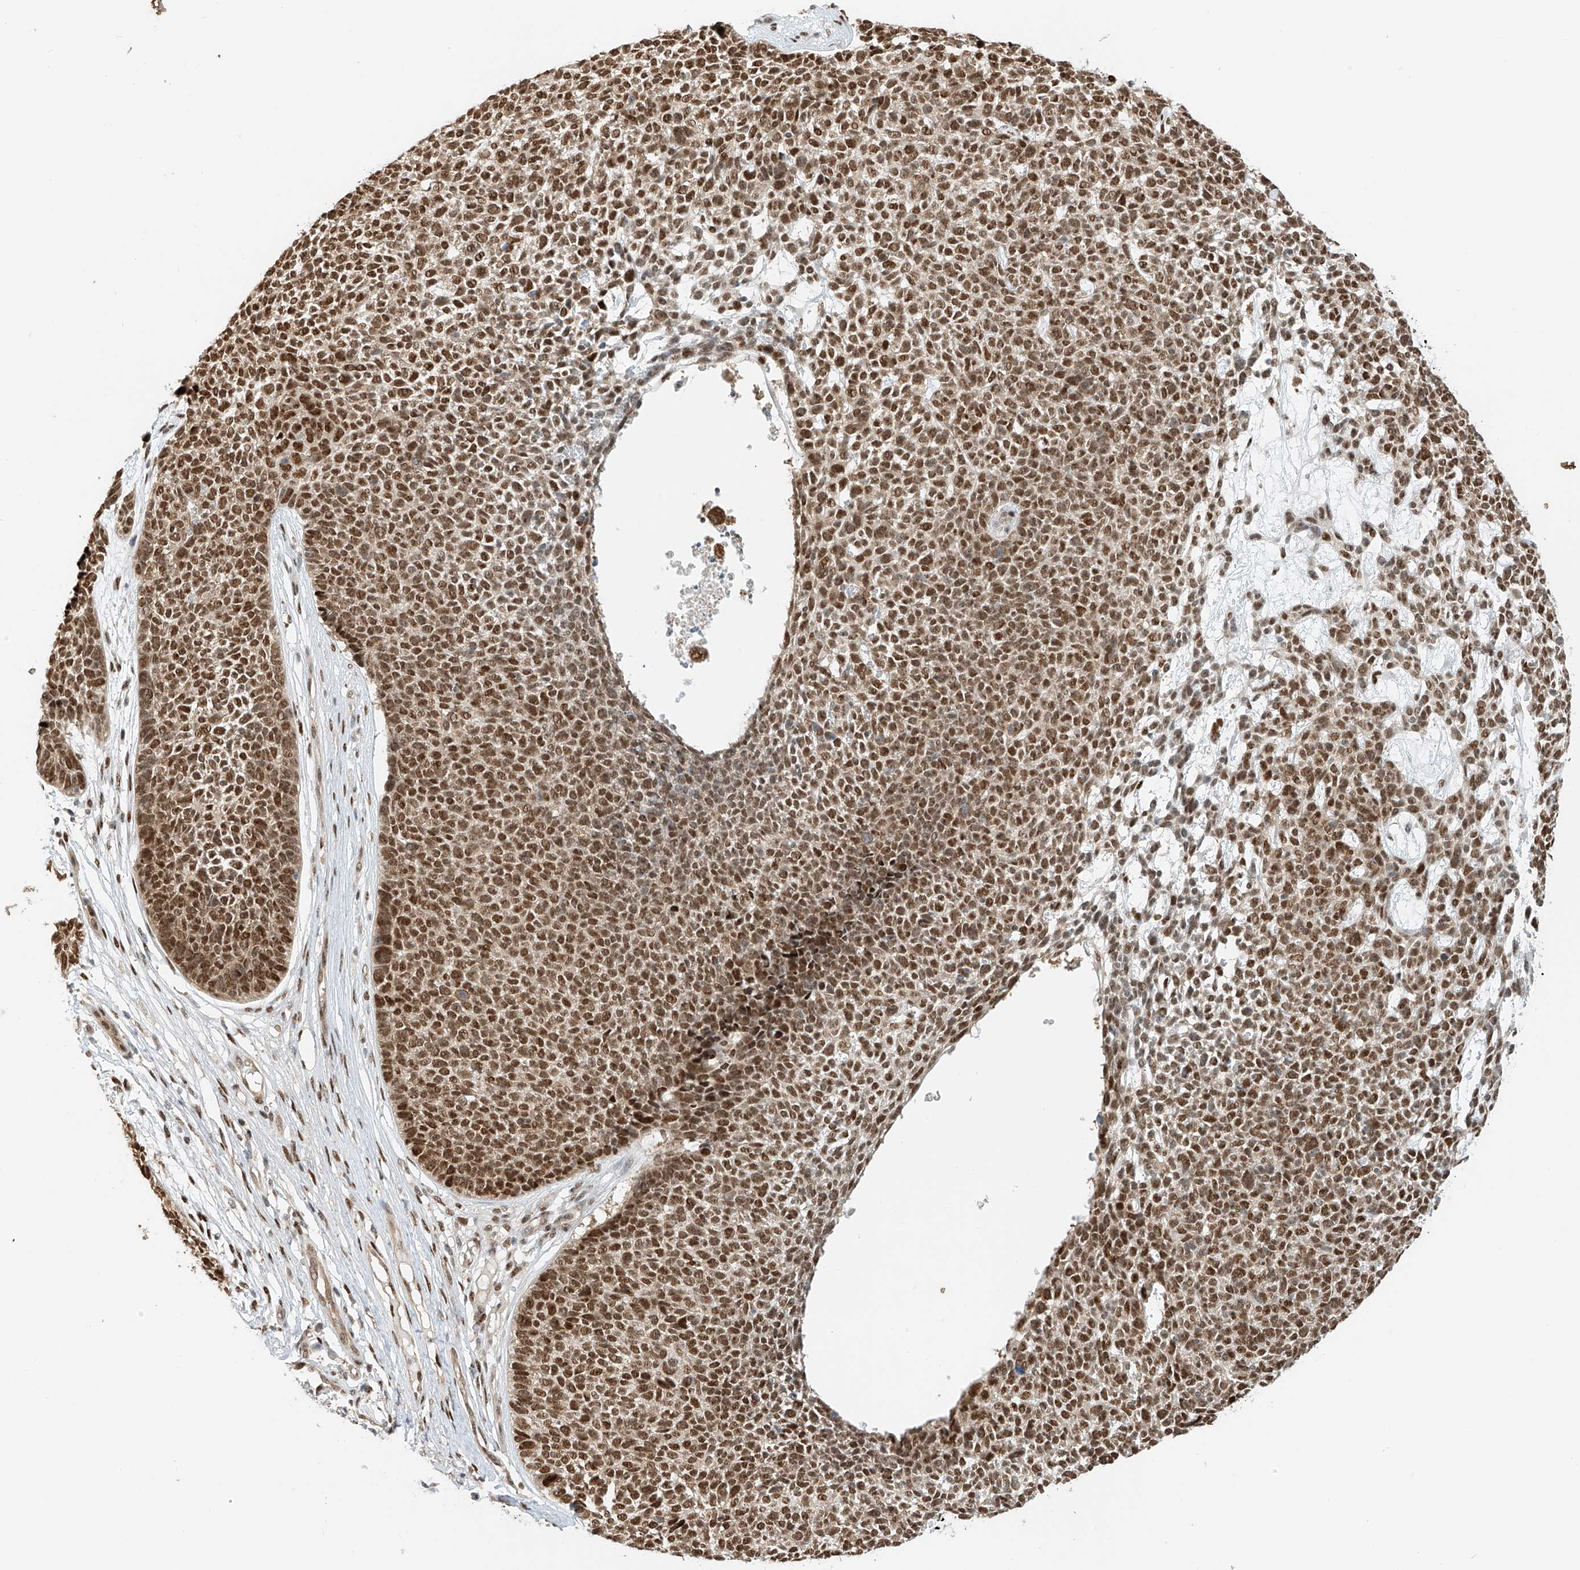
{"staining": {"intensity": "strong", "quantity": ">75%", "location": "nuclear"}, "tissue": "skin cancer", "cell_type": "Tumor cells", "image_type": "cancer", "snomed": [{"axis": "morphology", "description": "Basal cell carcinoma"}, {"axis": "topography", "description": "Skin"}], "caption": "A high amount of strong nuclear staining is seen in approximately >75% of tumor cells in basal cell carcinoma (skin) tissue.", "gene": "ZNF514", "patient": {"sex": "female", "age": 84}}